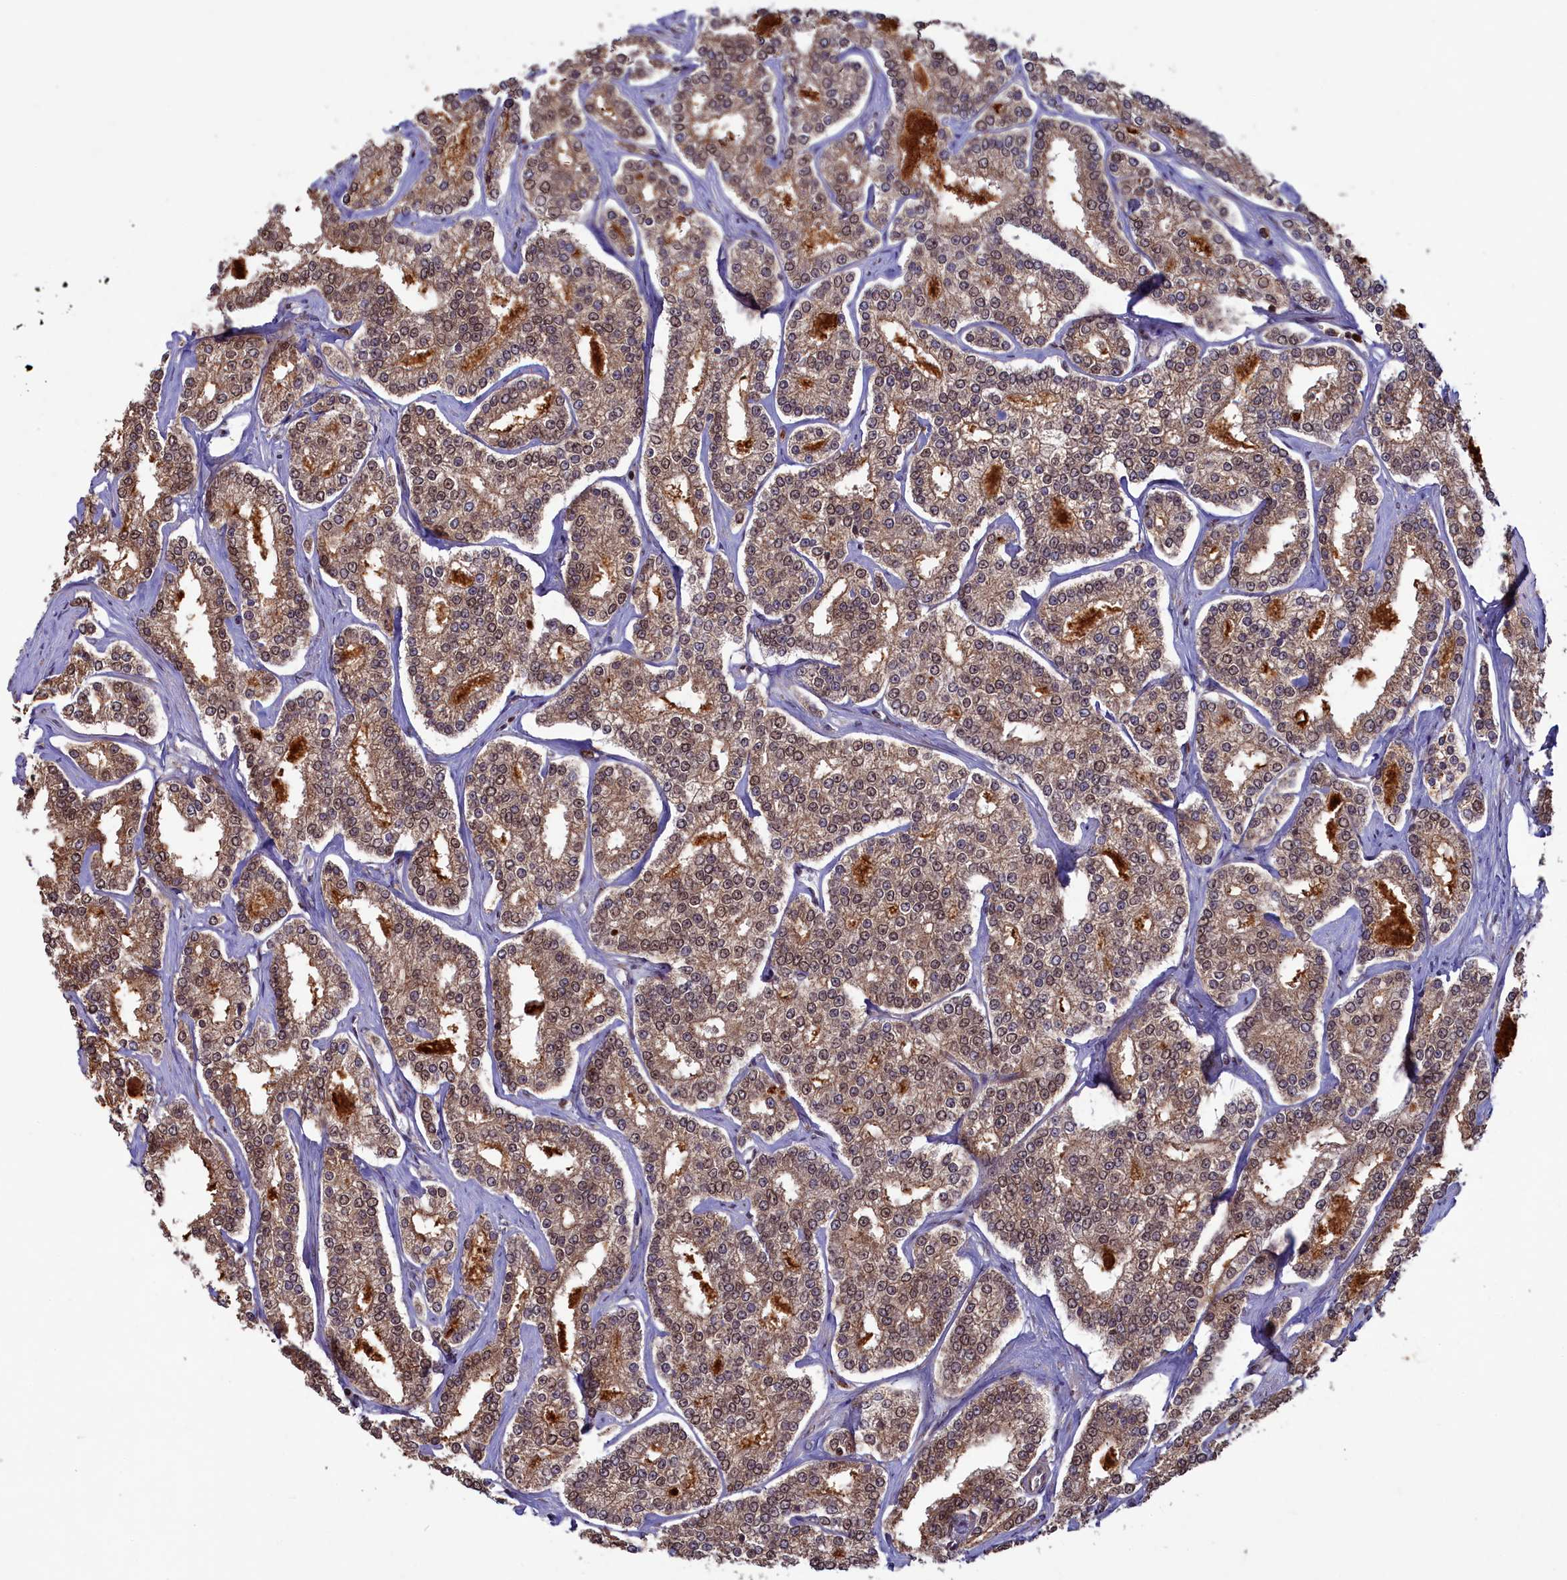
{"staining": {"intensity": "moderate", "quantity": ">75%", "location": "cytoplasmic/membranous,nuclear"}, "tissue": "prostate cancer", "cell_type": "Tumor cells", "image_type": "cancer", "snomed": [{"axis": "morphology", "description": "Normal tissue, NOS"}, {"axis": "morphology", "description": "Adenocarcinoma, High grade"}, {"axis": "topography", "description": "Prostate"}], "caption": "Prostate cancer tissue reveals moderate cytoplasmic/membranous and nuclear expression in approximately >75% of tumor cells", "gene": "NAE1", "patient": {"sex": "male", "age": 83}}